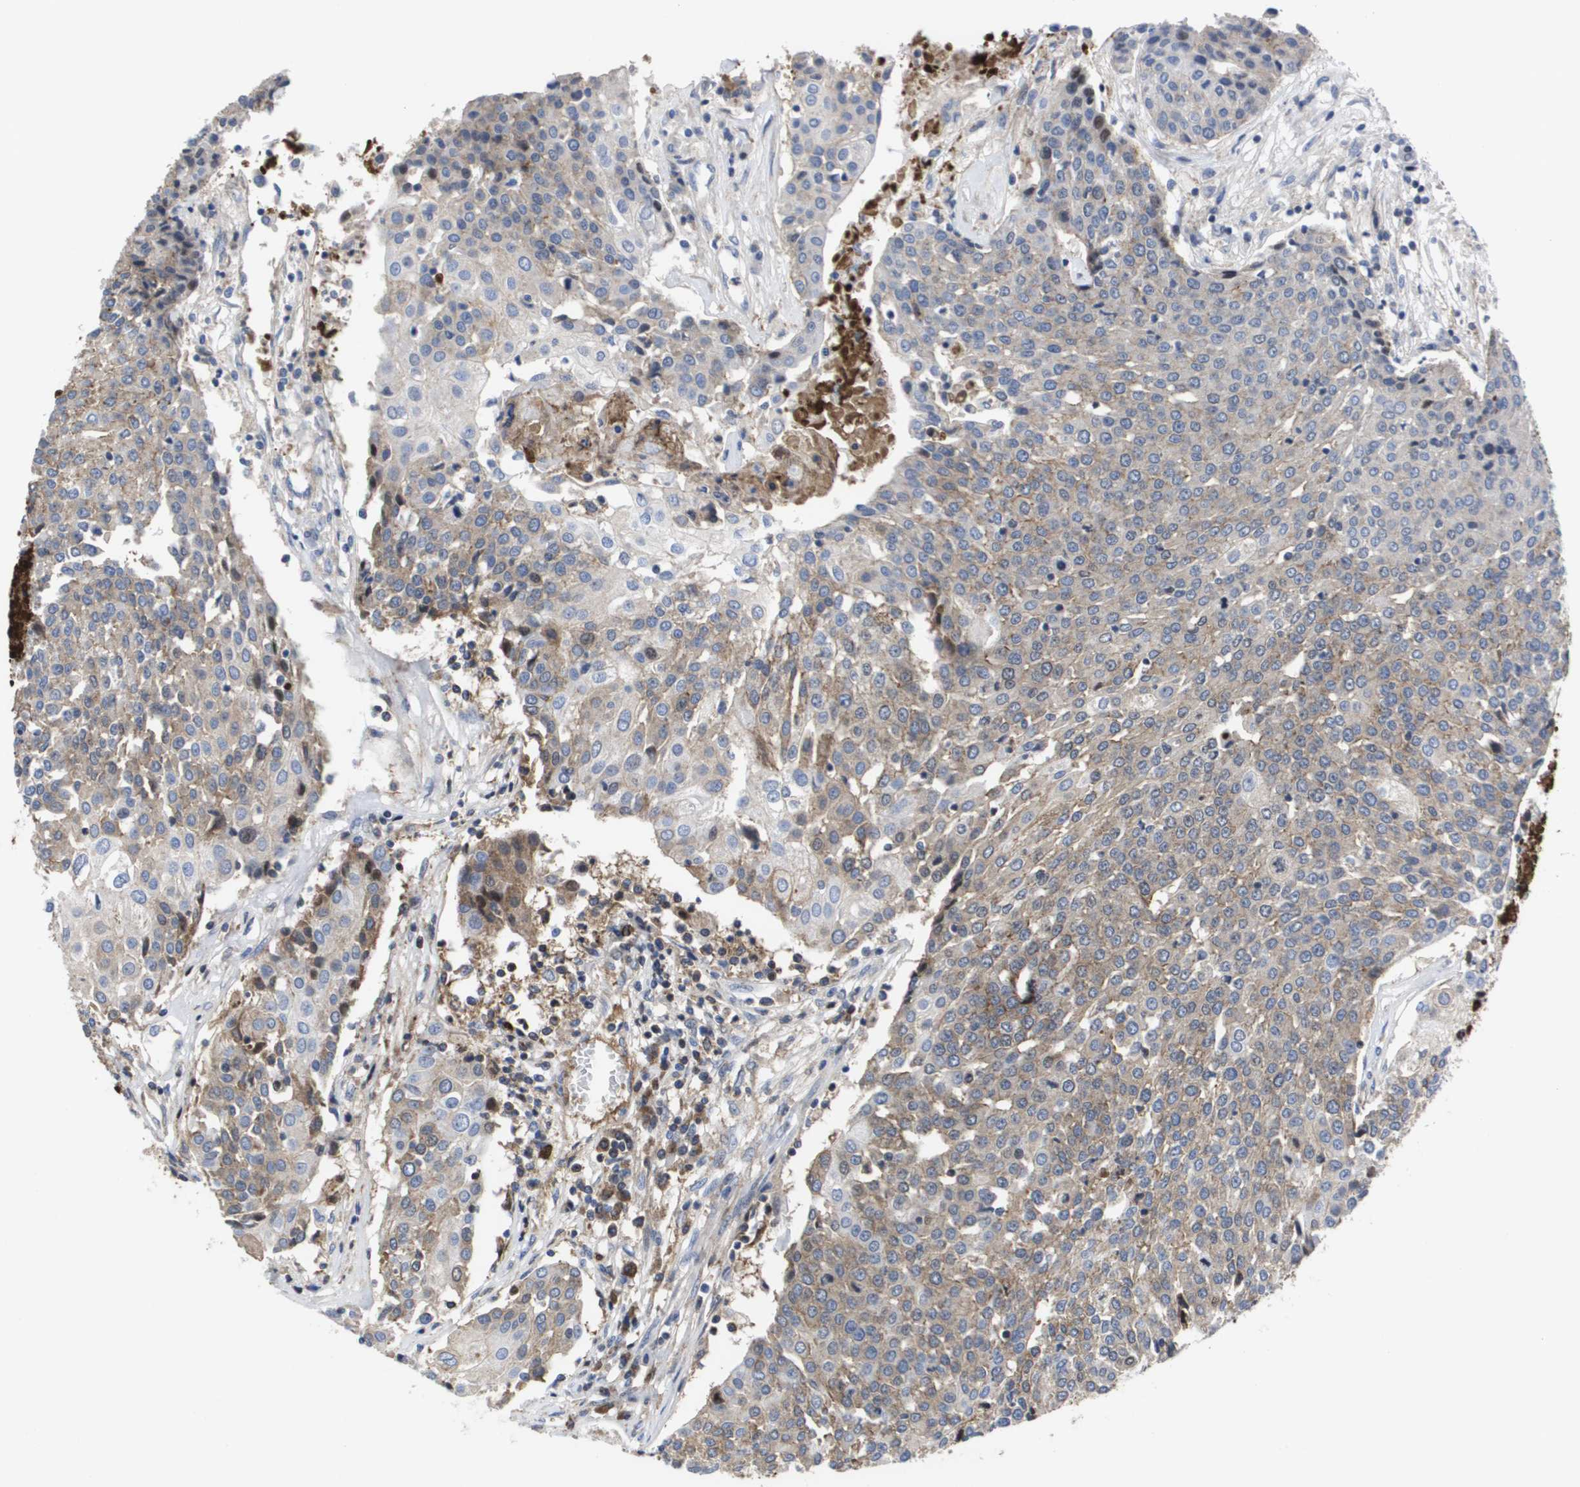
{"staining": {"intensity": "weak", "quantity": ">75%", "location": "cytoplasmic/membranous"}, "tissue": "urothelial cancer", "cell_type": "Tumor cells", "image_type": "cancer", "snomed": [{"axis": "morphology", "description": "Urothelial carcinoma, High grade"}, {"axis": "topography", "description": "Urinary bladder"}], "caption": "Brown immunohistochemical staining in urothelial carcinoma (high-grade) displays weak cytoplasmic/membranous staining in about >75% of tumor cells.", "gene": "SERPINC1", "patient": {"sex": "female", "age": 85}}